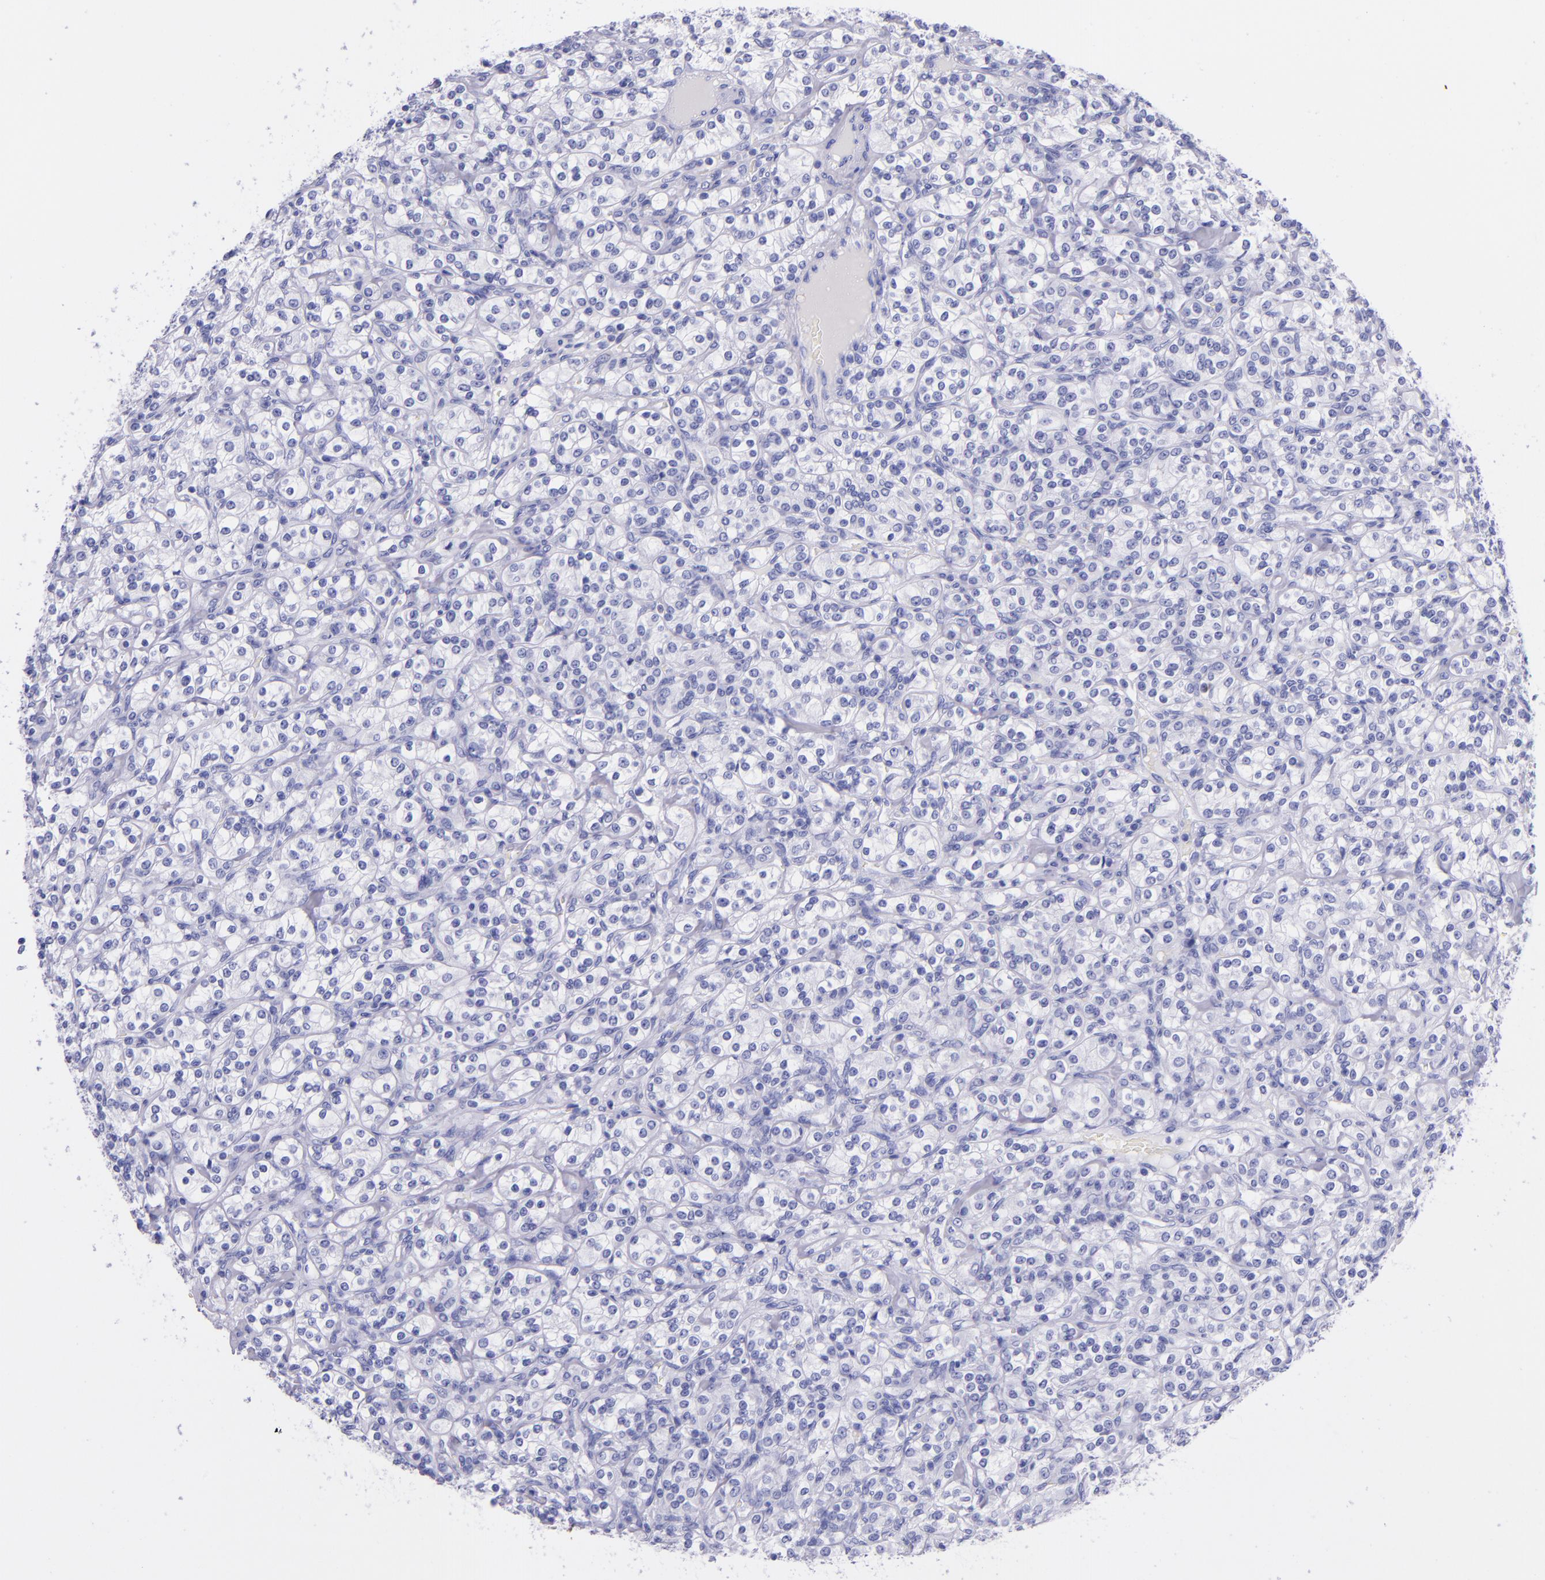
{"staining": {"intensity": "negative", "quantity": "none", "location": "none"}, "tissue": "renal cancer", "cell_type": "Tumor cells", "image_type": "cancer", "snomed": [{"axis": "morphology", "description": "Adenocarcinoma, NOS"}, {"axis": "topography", "description": "Kidney"}], "caption": "Immunohistochemistry (IHC) of human renal cancer demonstrates no staining in tumor cells. (Stains: DAB (3,3'-diaminobenzidine) immunohistochemistry (IHC) with hematoxylin counter stain, Microscopy: brightfield microscopy at high magnification).", "gene": "LAG3", "patient": {"sex": "male", "age": 77}}